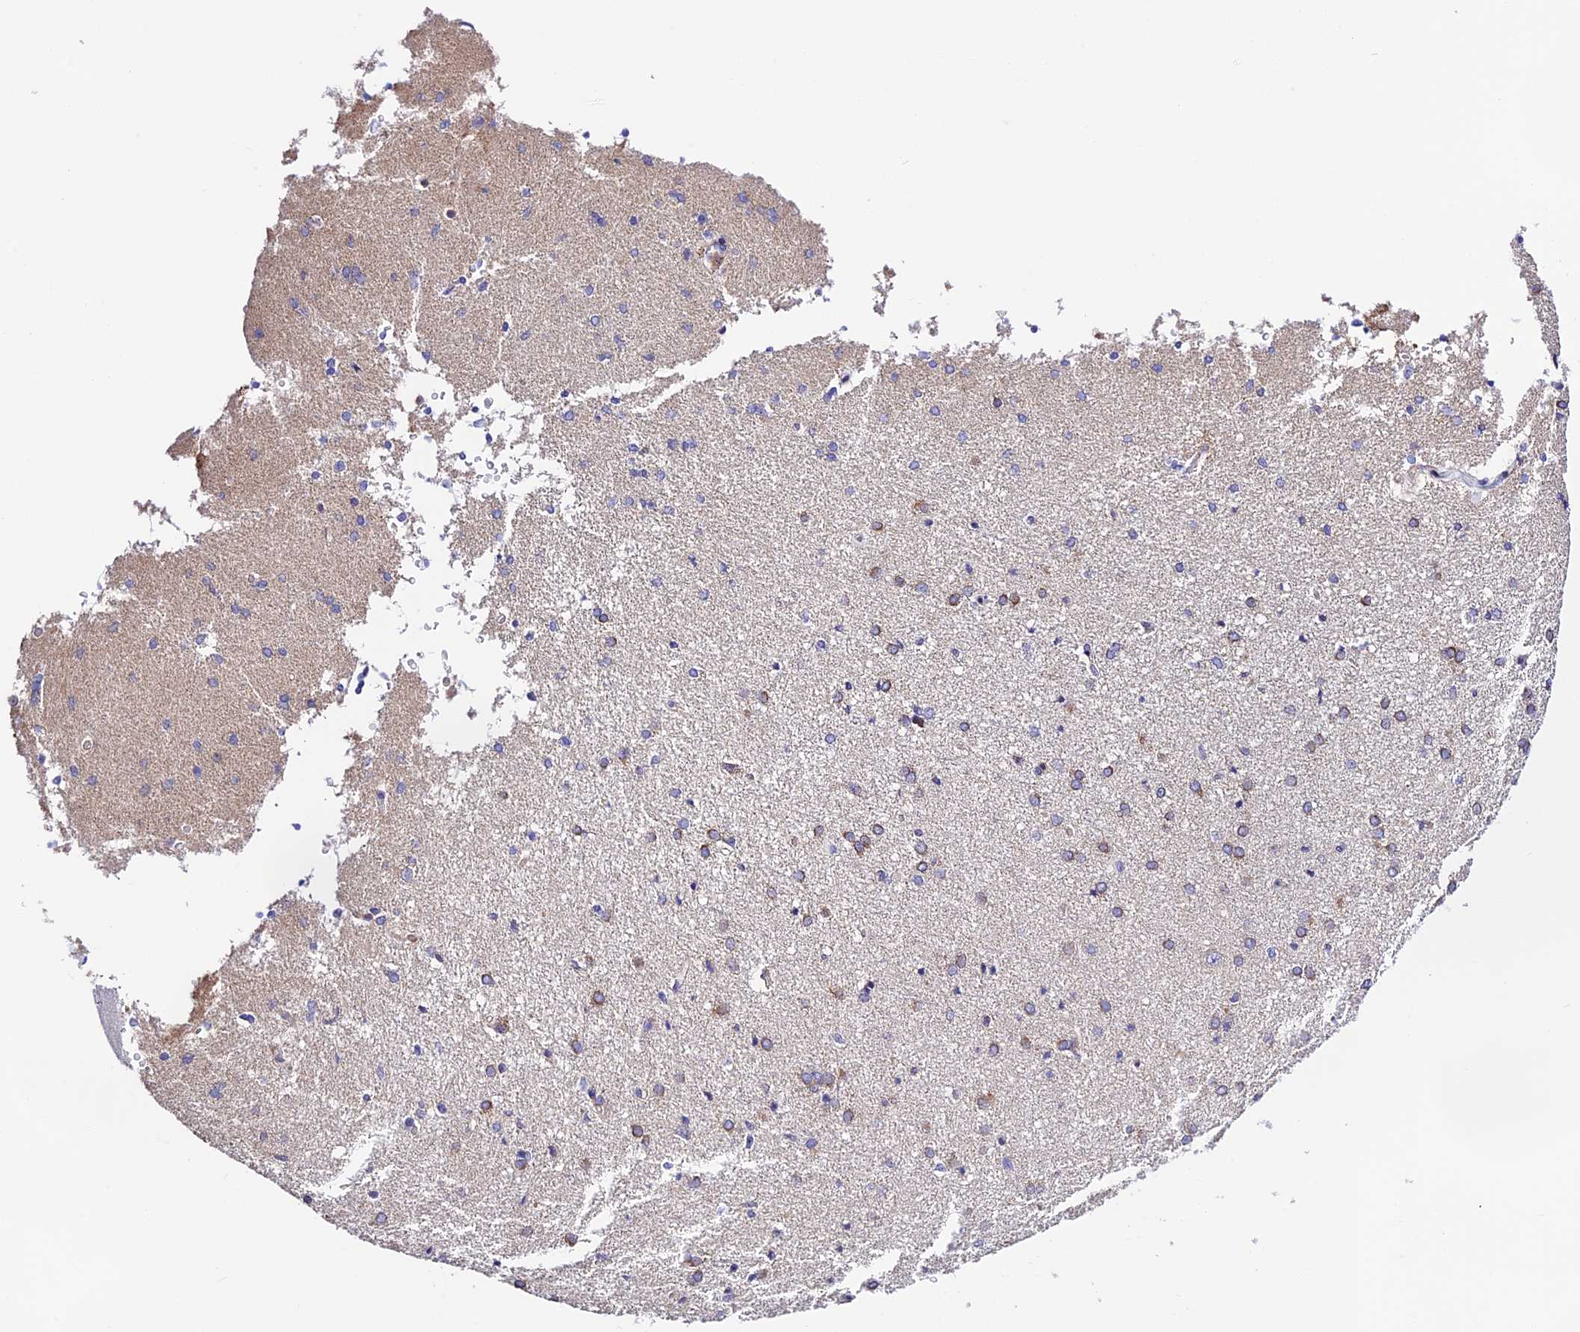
{"staining": {"intensity": "negative", "quantity": "none", "location": "none"}, "tissue": "cerebral cortex", "cell_type": "Endothelial cells", "image_type": "normal", "snomed": [{"axis": "morphology", "description": "Normal tissue, NOS"}, {"axis": "topography", "description": "Cerebral cortex"}], "caption": "Immunohistochemistry histopathology image of normal human cerebral cortex stained for a protein (brown), which displays no staining in endothelial cells. The staining was performed using DAB to visualize the protein expression in brown, while the nuclei were stained in blue with hematoxylin (Magnification: 20x).", "gene": "PRIM1", "patient": {"sex": "male", "age": 62}}